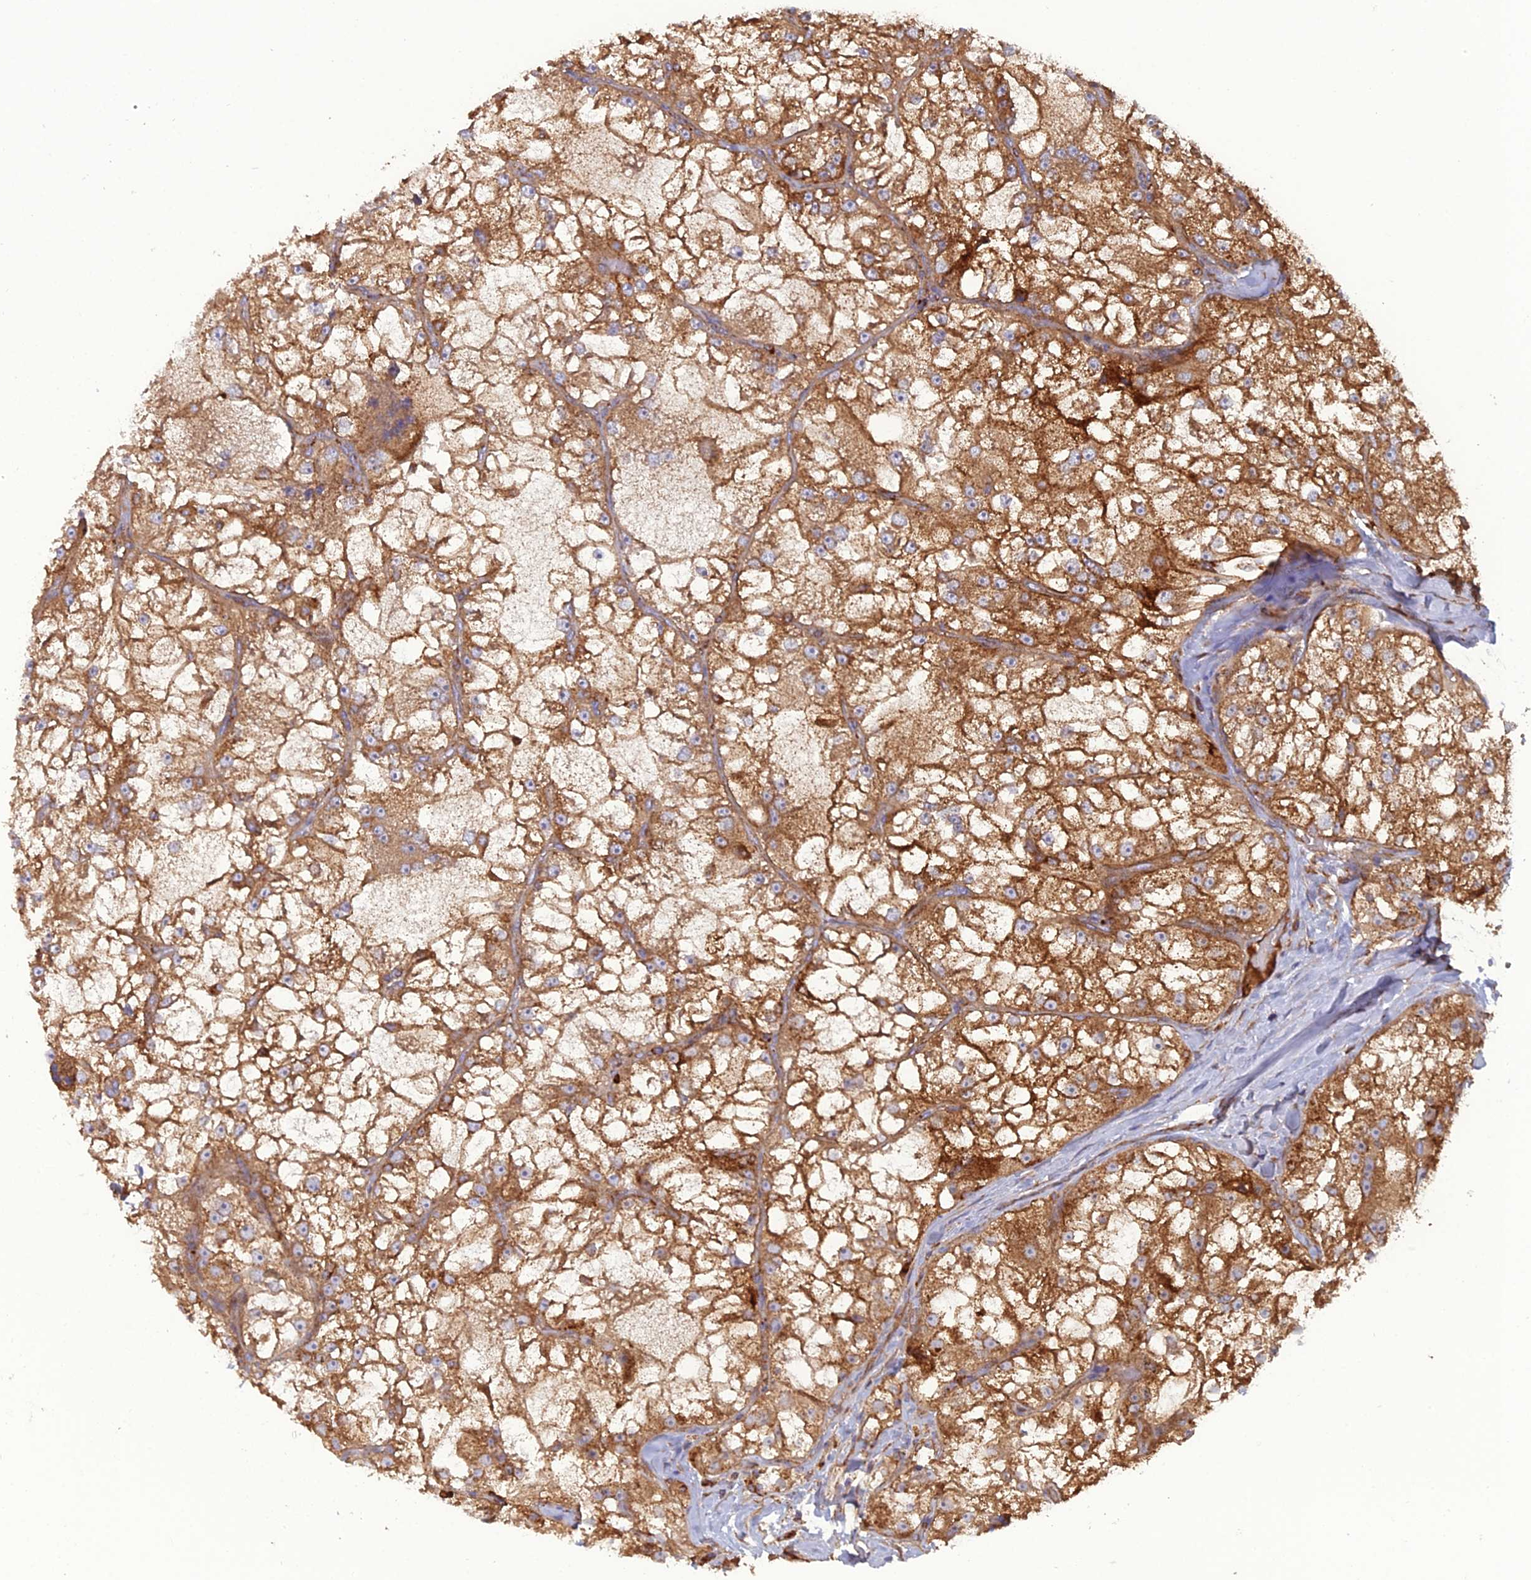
{"staining": {"intensity": "moderate", "quantity": ">75%", "location": "cytoplasmic/membranous"}, "tissue": "renal cancer", "cell_type": "Tumor cells", "image_type": "cancer", "snomed": [{"axis": "morphology", "description": "Adenocarcinoma, NOS"}, {"axis": "topography", "description": "Kidney"}], "caption": "Renal cancer (adenocarcinoma) tissue reveals moderate cytoplasmic/membranous staining in about >75% of tumor cells", "gene": "LNPEP", "patient": {"sex": "female", "age": 72}}